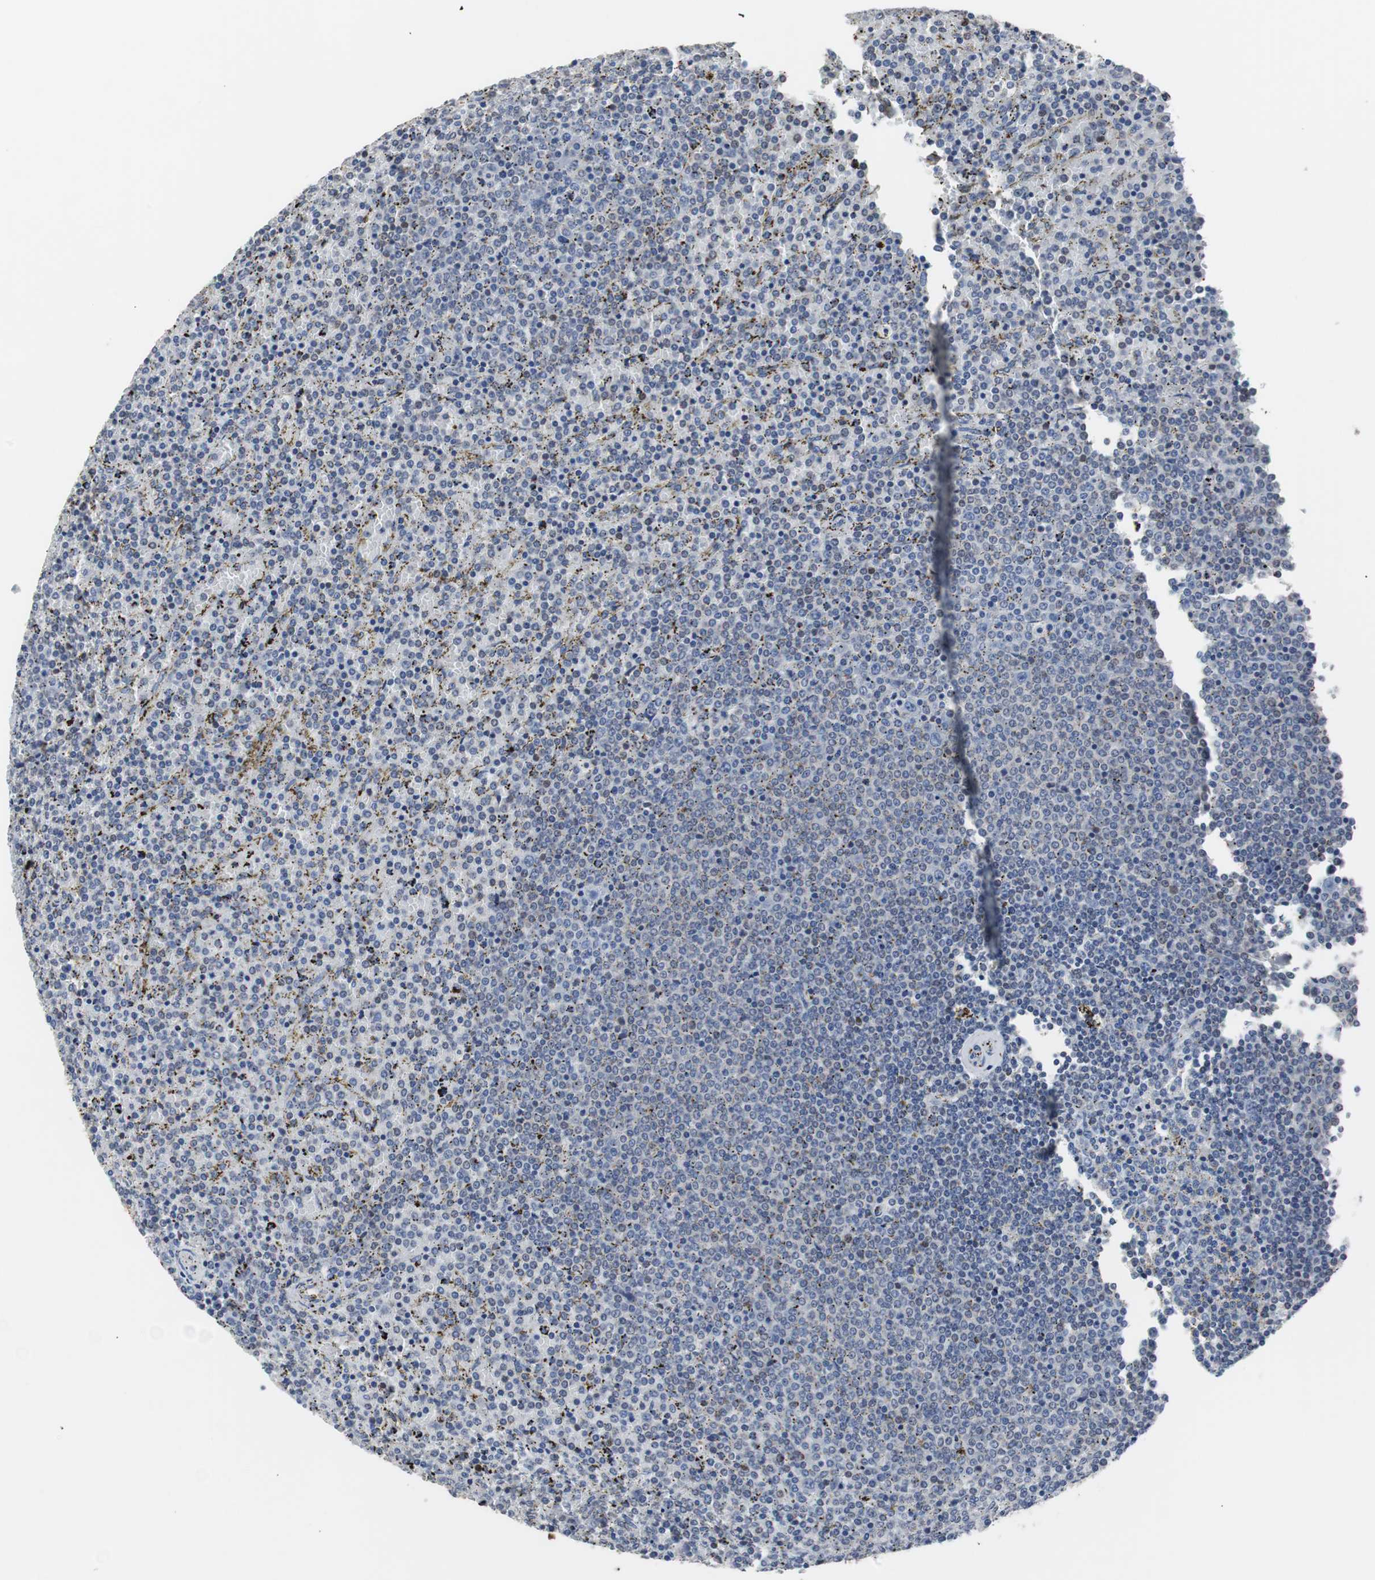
{"staining": {"intensity": "negative", "quantity": "none", "location": "none"}, "tissue": "lymphoma", "cell_type": "Tumor cells", "image_type": "cancer", "snomed": [{"axis": "morphology", "description": "Malignant lymphoma, non-Hodgkin's type, Low grade"}, {"axis": "topography", "description": "Spleen"}], "caption": "High magnification brightfield microscopy of lymphoma stained with DAB (3,3'-diaminobenzidine) (brown) and counterstained with hematoxylin (blue): tumor cells show no significant positivity.", "gene": "RBM47", "patient": {"sex": "female", "age": 77}}